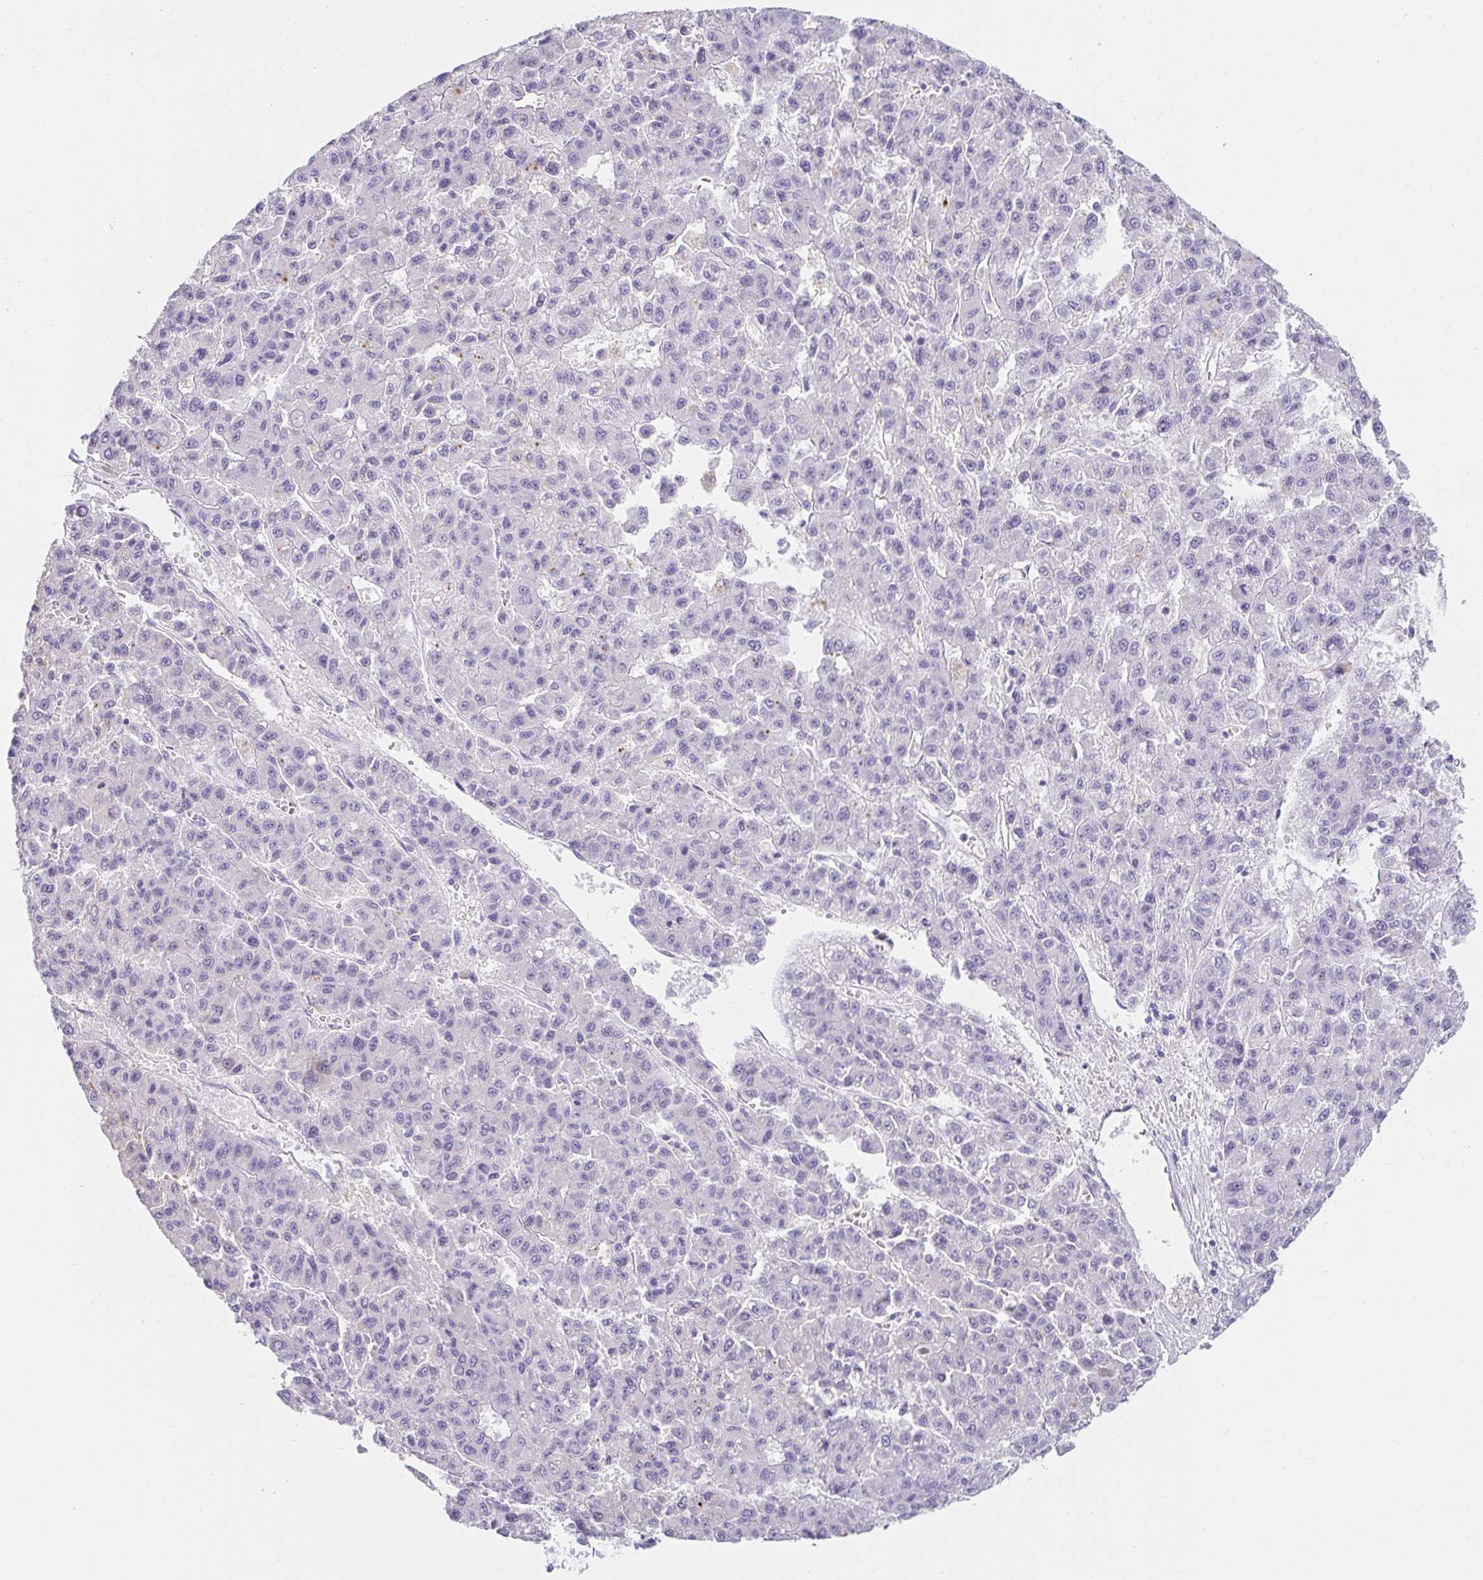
{"staining": {"intensity": "negative", "quantity": "none", "location": "none"}, "tissue": "liver cancer", "cell_type": "Tumor cells", "image_type": "cancer", "snomed": [{"axis": "morphology", "description": "Carcinoma, Hepatocellular, NOS"}, {"axis": "topography", "description": "Liver"}], "caption": "Histopathology image shows no significant protein positivity in tumor cells of liver cancer (hepatocellular carcinoma).", "gene": "VGLL1", "patient": {"sex": "male", "age": 70}}